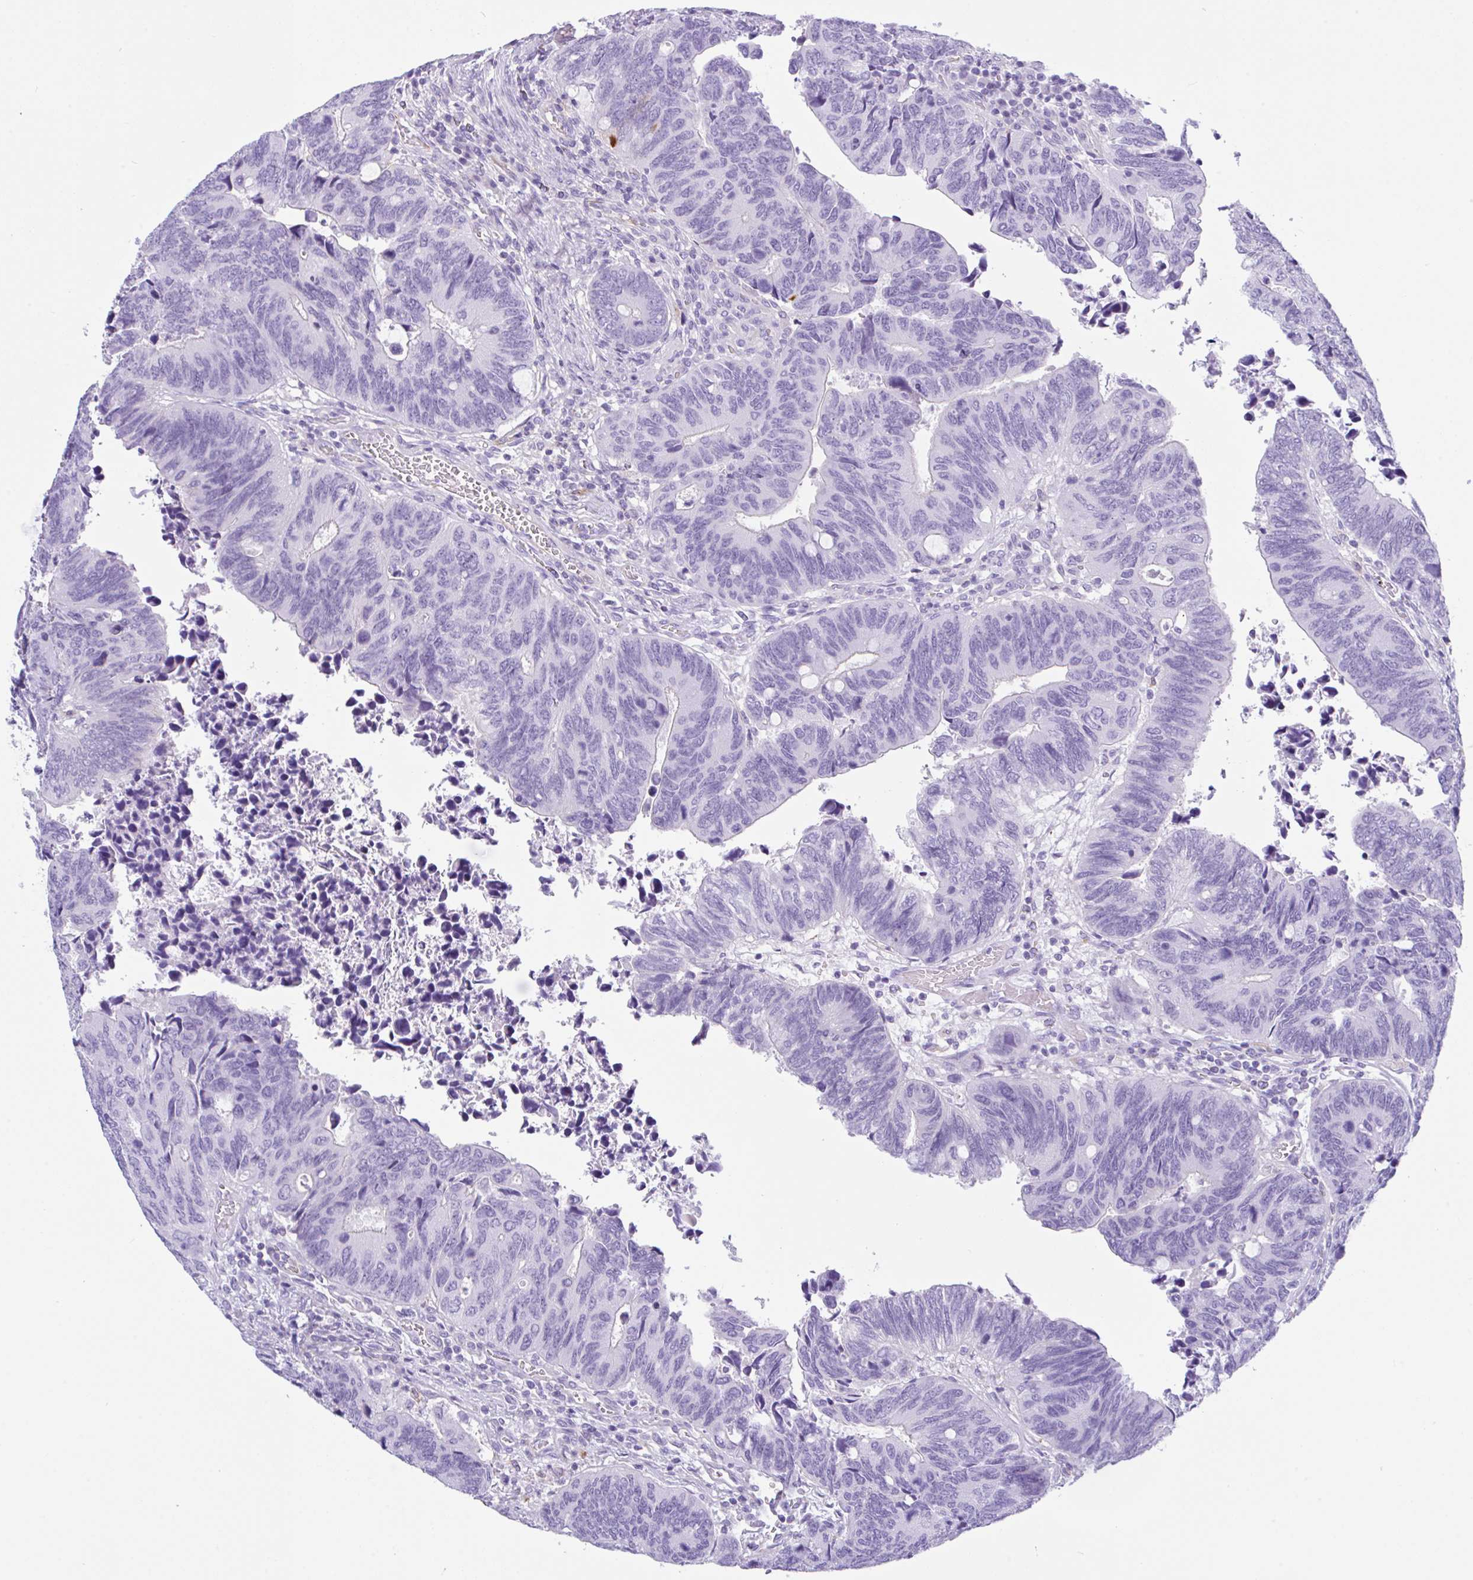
{"staining": {"intensity": "negative", "quantity": "none", "location": "none"}, "tissue": "colorectal cancer", "cell_type": "Tumor cells", "image_type": "cancer", "snomed": [{"axis": "morphology", "description": "Adenocarcinoma, NOS"}, {"axis": "topography", "description": "Colon"}], "caption": "Image shows no protein staining in tumor cells of colorectal adenocarcinoma tissue. (Brightfield microscopy of DAB immunohistochemistry (IHC) at high magnification).", "gene": "NDUFAF8", "patient": {"sex": "male", "age": 87}}